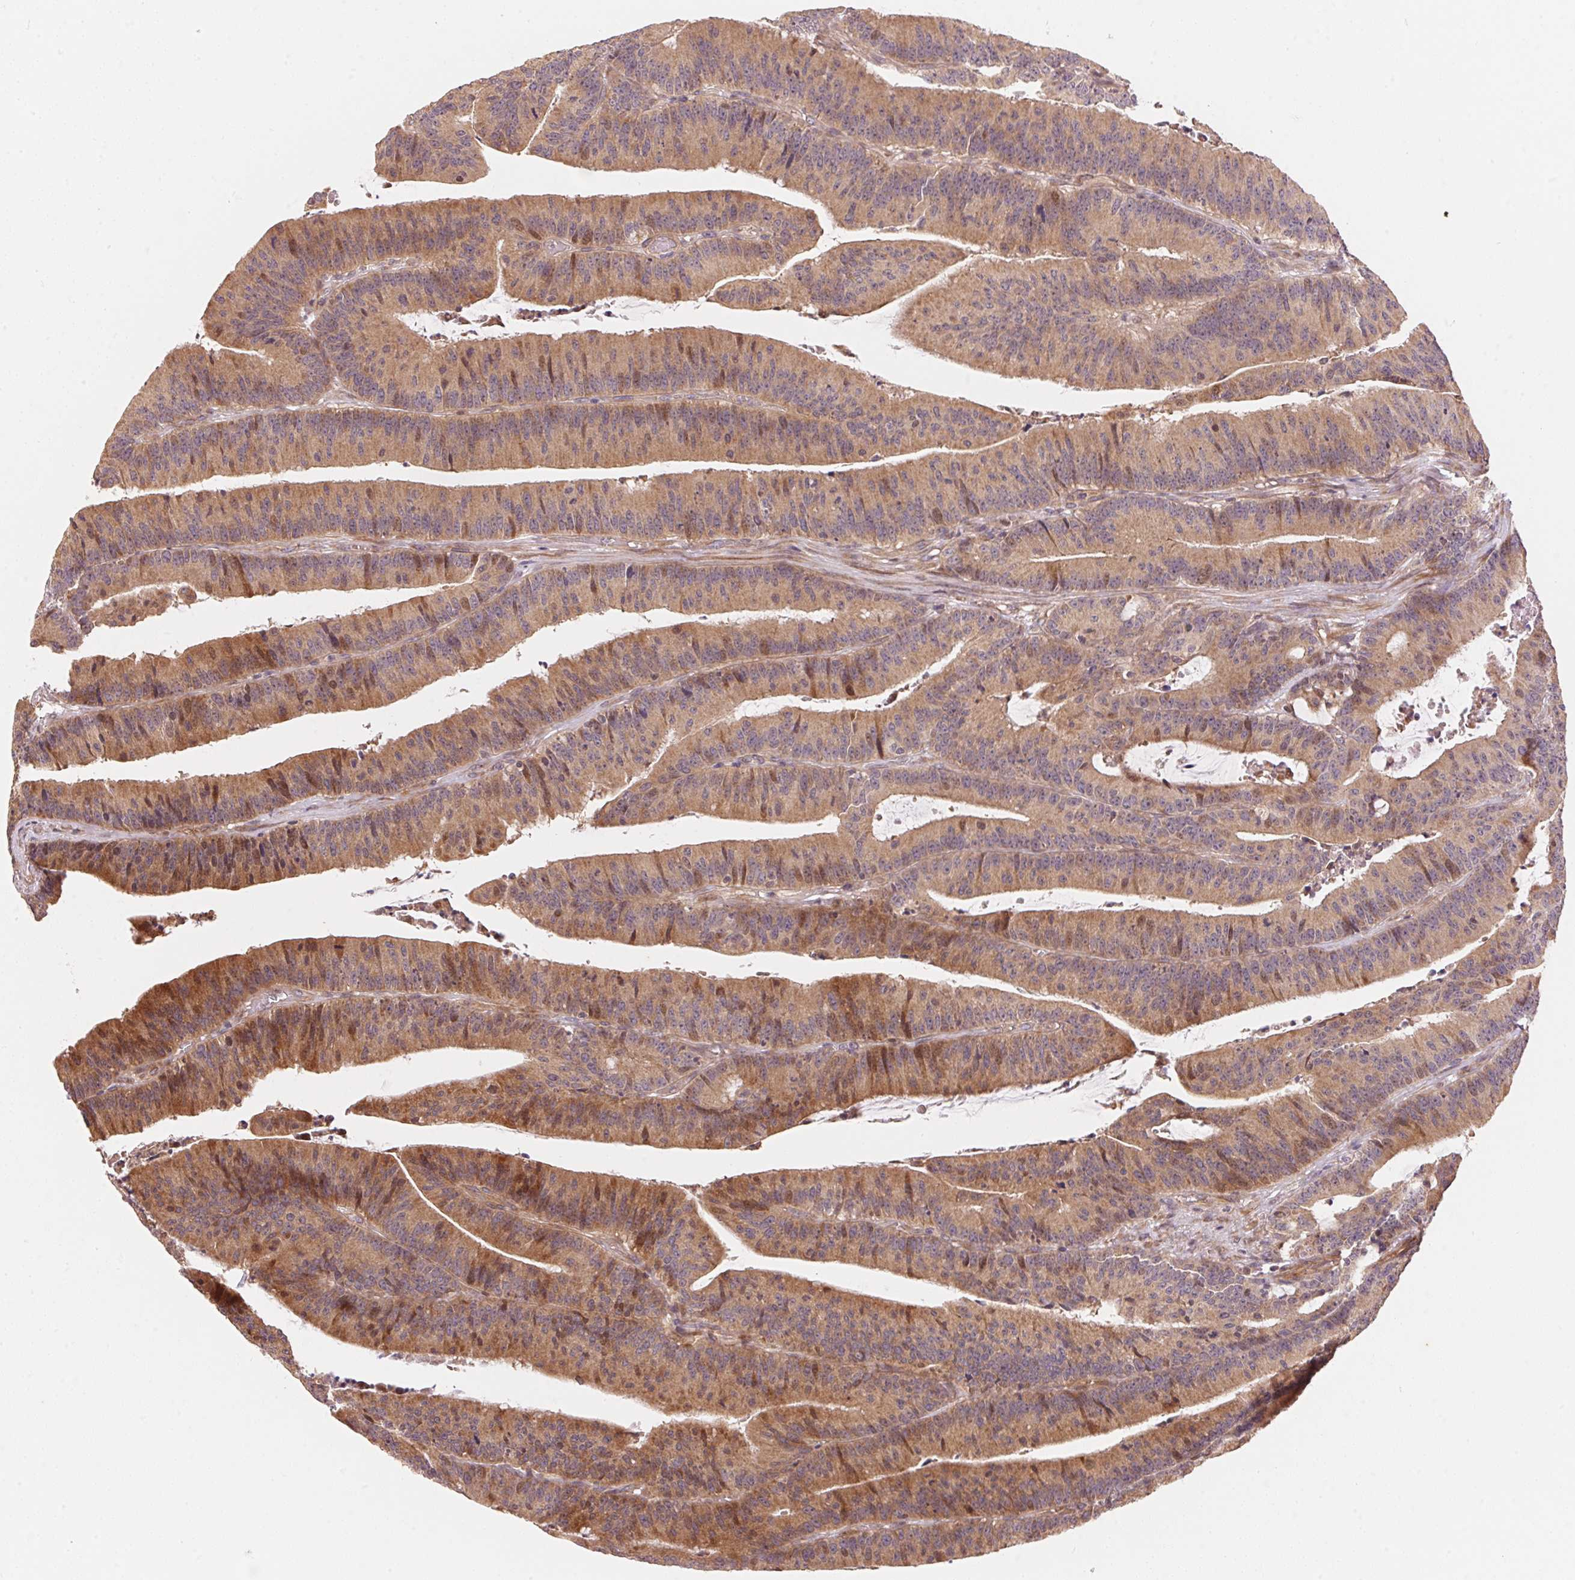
{"staining": {"intensity": "moderate", "quantity": ">75%", "location": "cytoplasmic/membranous"}, "tissue": "colorectal cancer", "cell_type": "Tumor cells", "image_type": "cancer", "snomed": [{"axis": "morphology", "description": "Adenocarcinoma, NOS"}, {"axis": "topography", "description": "Colon"}], "caption": "An immunohistochemistry (IHC) image of neoplastic tissue is shown. Protein staining in brown shows moderate cytoplasmic/membranous positivity in colorectal cancer within tumor cells. Immunohistochemistry stains the protein of interest in brown and the nuclei are stained blue.", "gene": "TNIP2", "patient": {"sex": "female", "age": 78}}